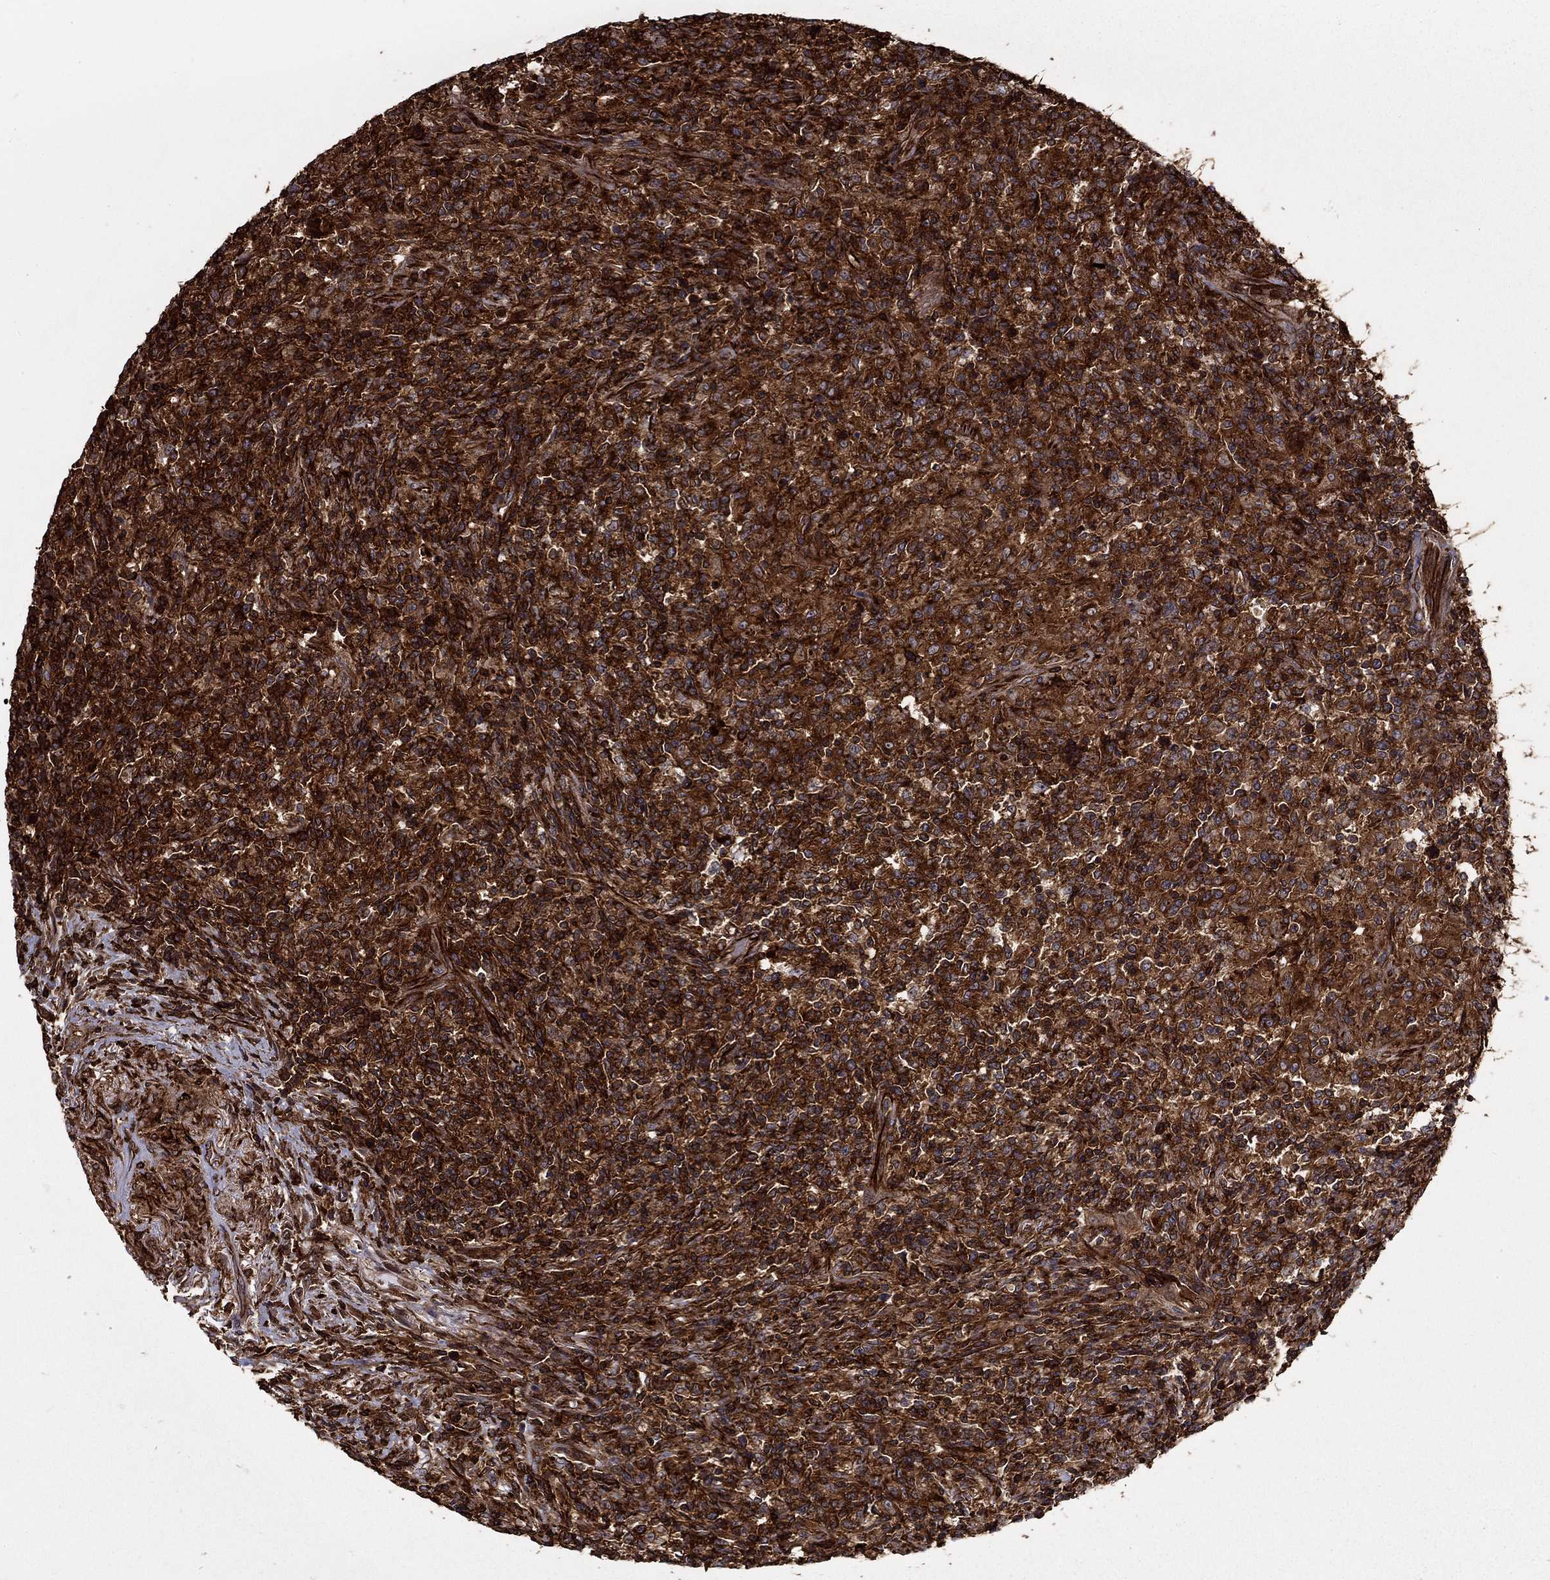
{"staining": {"intensity": "strong", "quantity": ">75%", "location": "cytoplasmic/membranous"}, "tissue": "lymphoma", "cell_type": "Tumor cells", "image_type": "cancer", "snomed": [{"axis": "morphology", "description": "Malignant lymphoma, non-Hodgkin's type, High grade"}, {"axis": "topography", "description": "Lung"}], "caption": "Human lymphoma stained for a protein (brown) exhibits strong cytoplasmic/membranous positive staining in about >75% of tumor cells.", "gene": "ADM", "patient": {"sex": "male", "age": 79}}